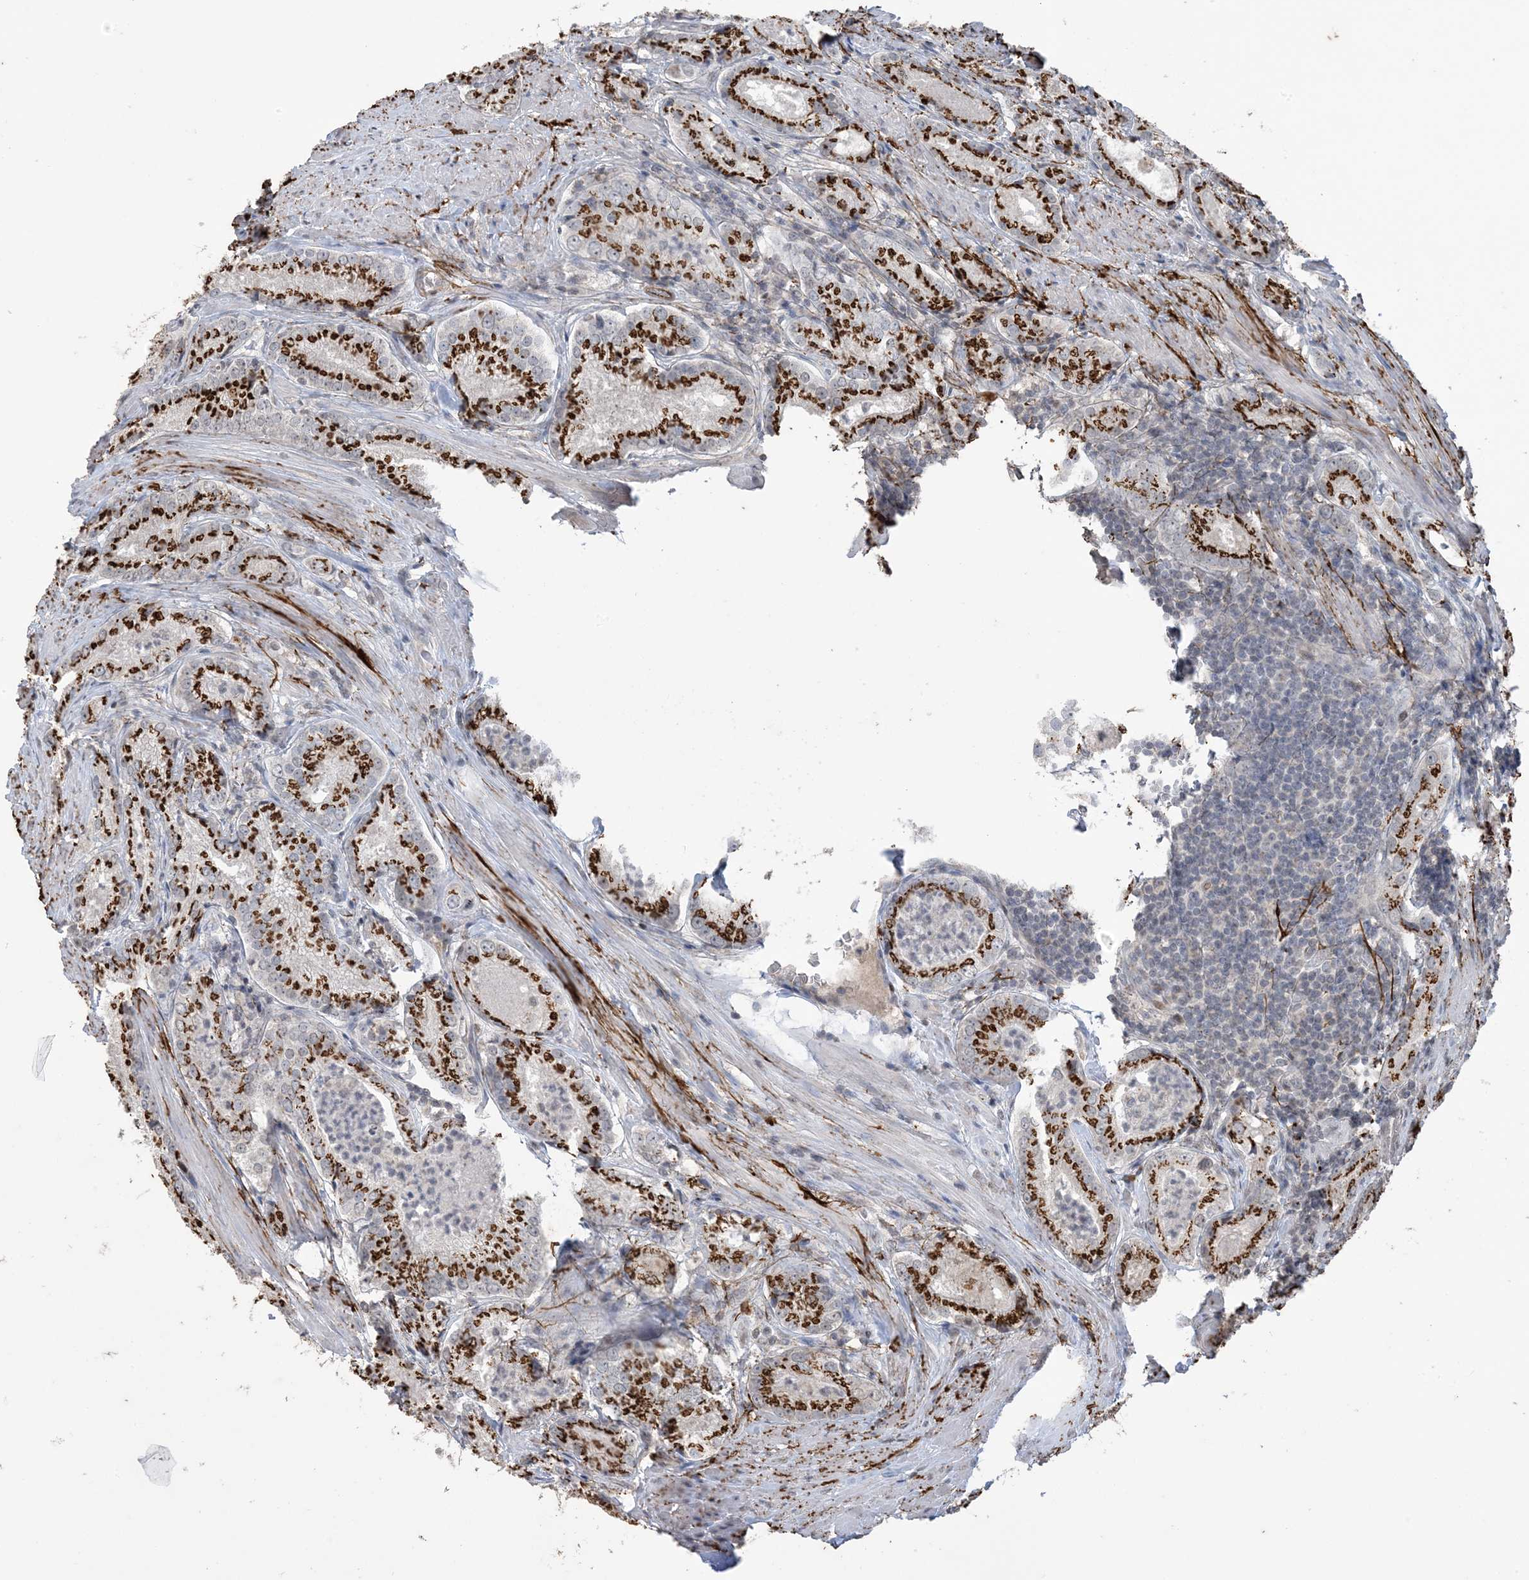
{"staining": {"intensity": "strong", "quantity": ">75%", "location": "cytoplasmic/membranous"}, "tissue": "prostate cancer", "cell_type": "Tumor cells", "image_type": "cancer", "snomed": [{"axis": "morphology", "description": "Adenocarcinoma, Low grade"}, {"axis": "topography", "description": "Prostate"}], "caption": "Human prostate cancer (low-grade adenocarcinoma) stained with a brown dye displays strong cytoplasmic/membranous positive staining in approximately >75% of tumor cells.", "gene": "XRN1", "patient": {"sex": "male", "age": 54}}